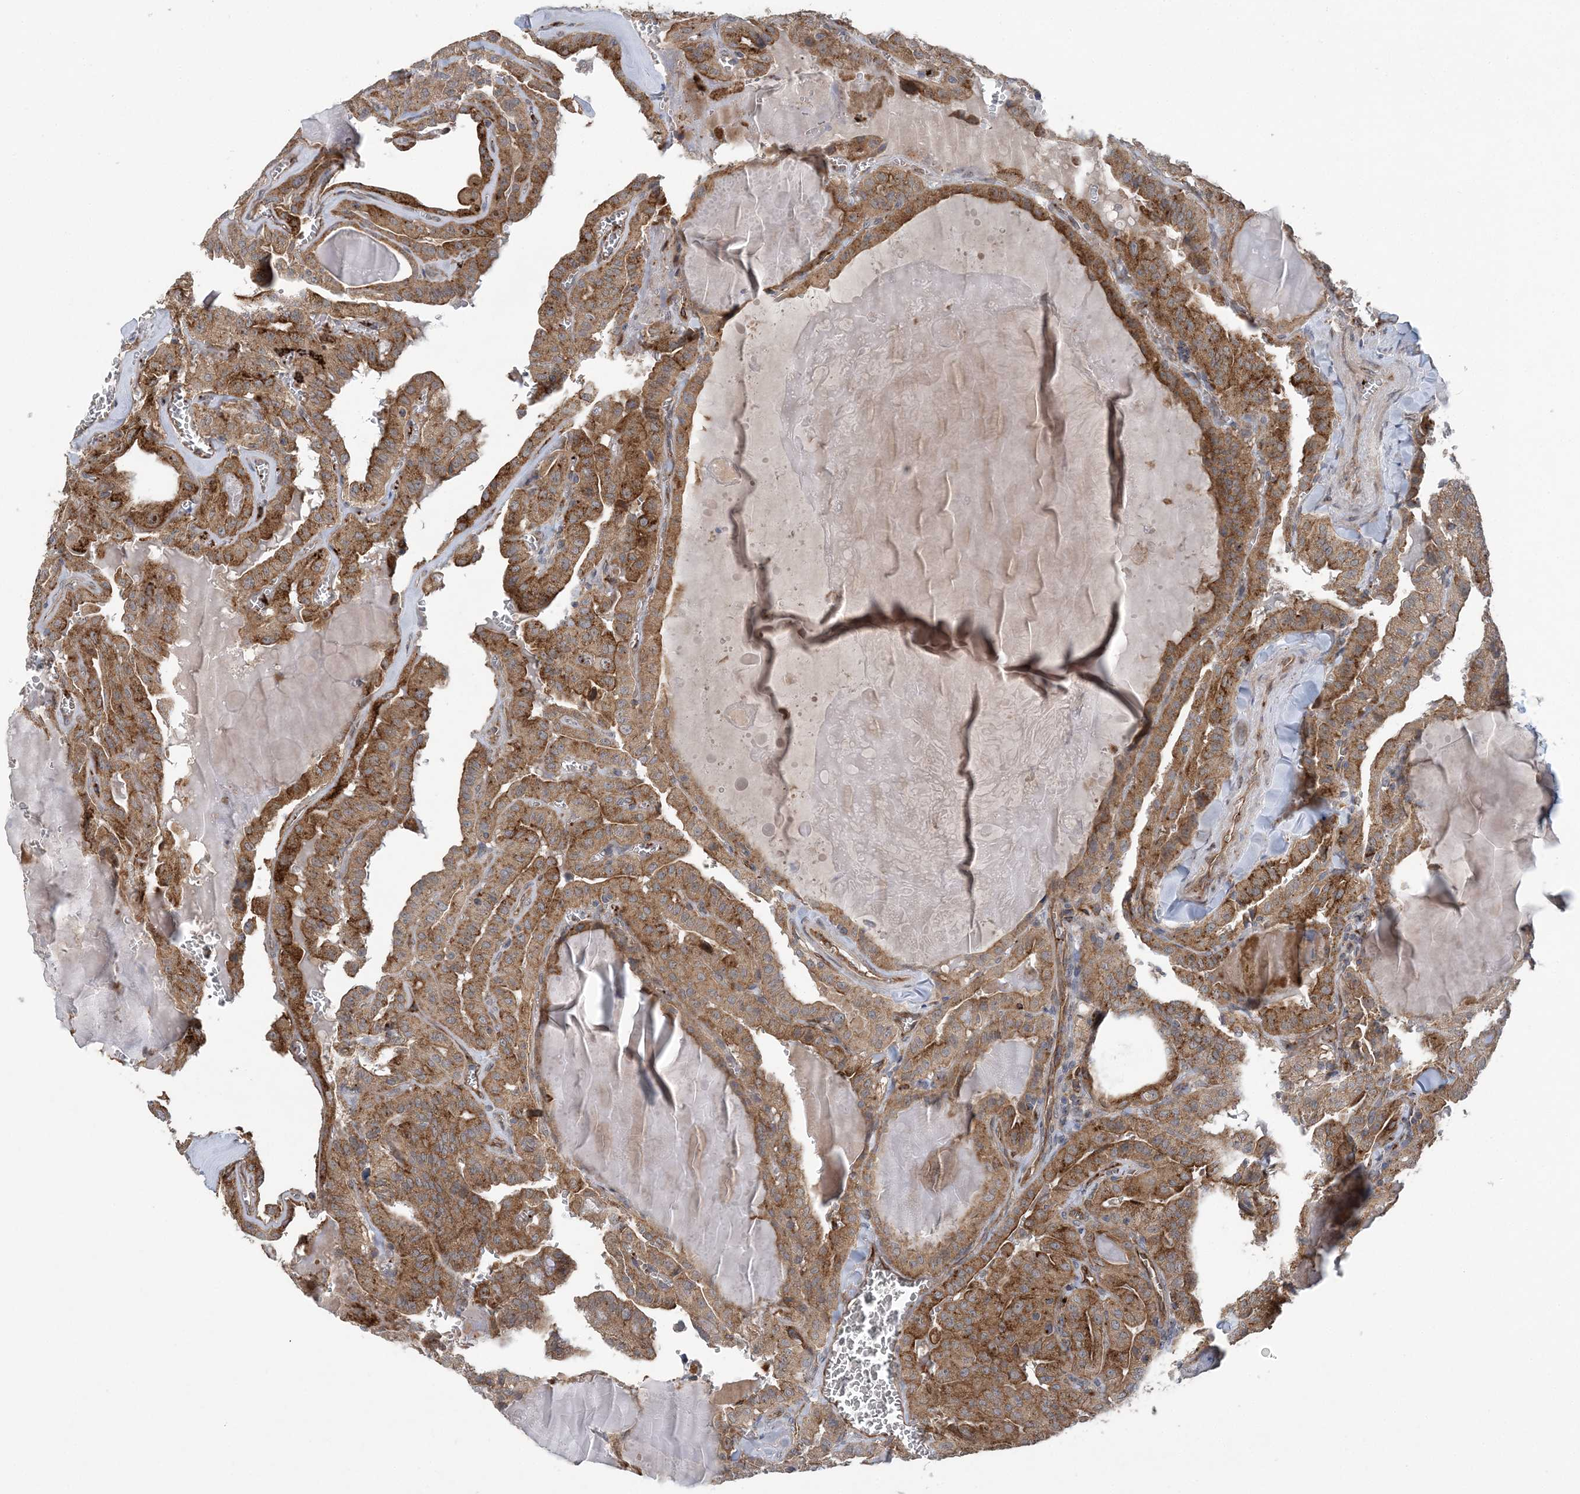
{"staining": {"intensity": "moderate", "quantity": ">75%", "location": "cytoplasmic/membranous"}, "tissue": "thyroid cancer", "cell_type": "Tumor cells", "image_type": "cancer", "snomed": [{"axis": "morphology", "description": "Papillary adenocarcinoma, NOS"}, {"axis": "topography", "description": "Thyroid gland"}], "caption": "This image demonstrates immunohistochemistry (IHC) staining of thyroid cancer (papillary adenocarcinoma), with medium moderate cytoplasmic/membranous staining in approximately >75% of tumor cells.", "gene": "PTTG1IP", "patient": {"sex": "male", "age": 52}}